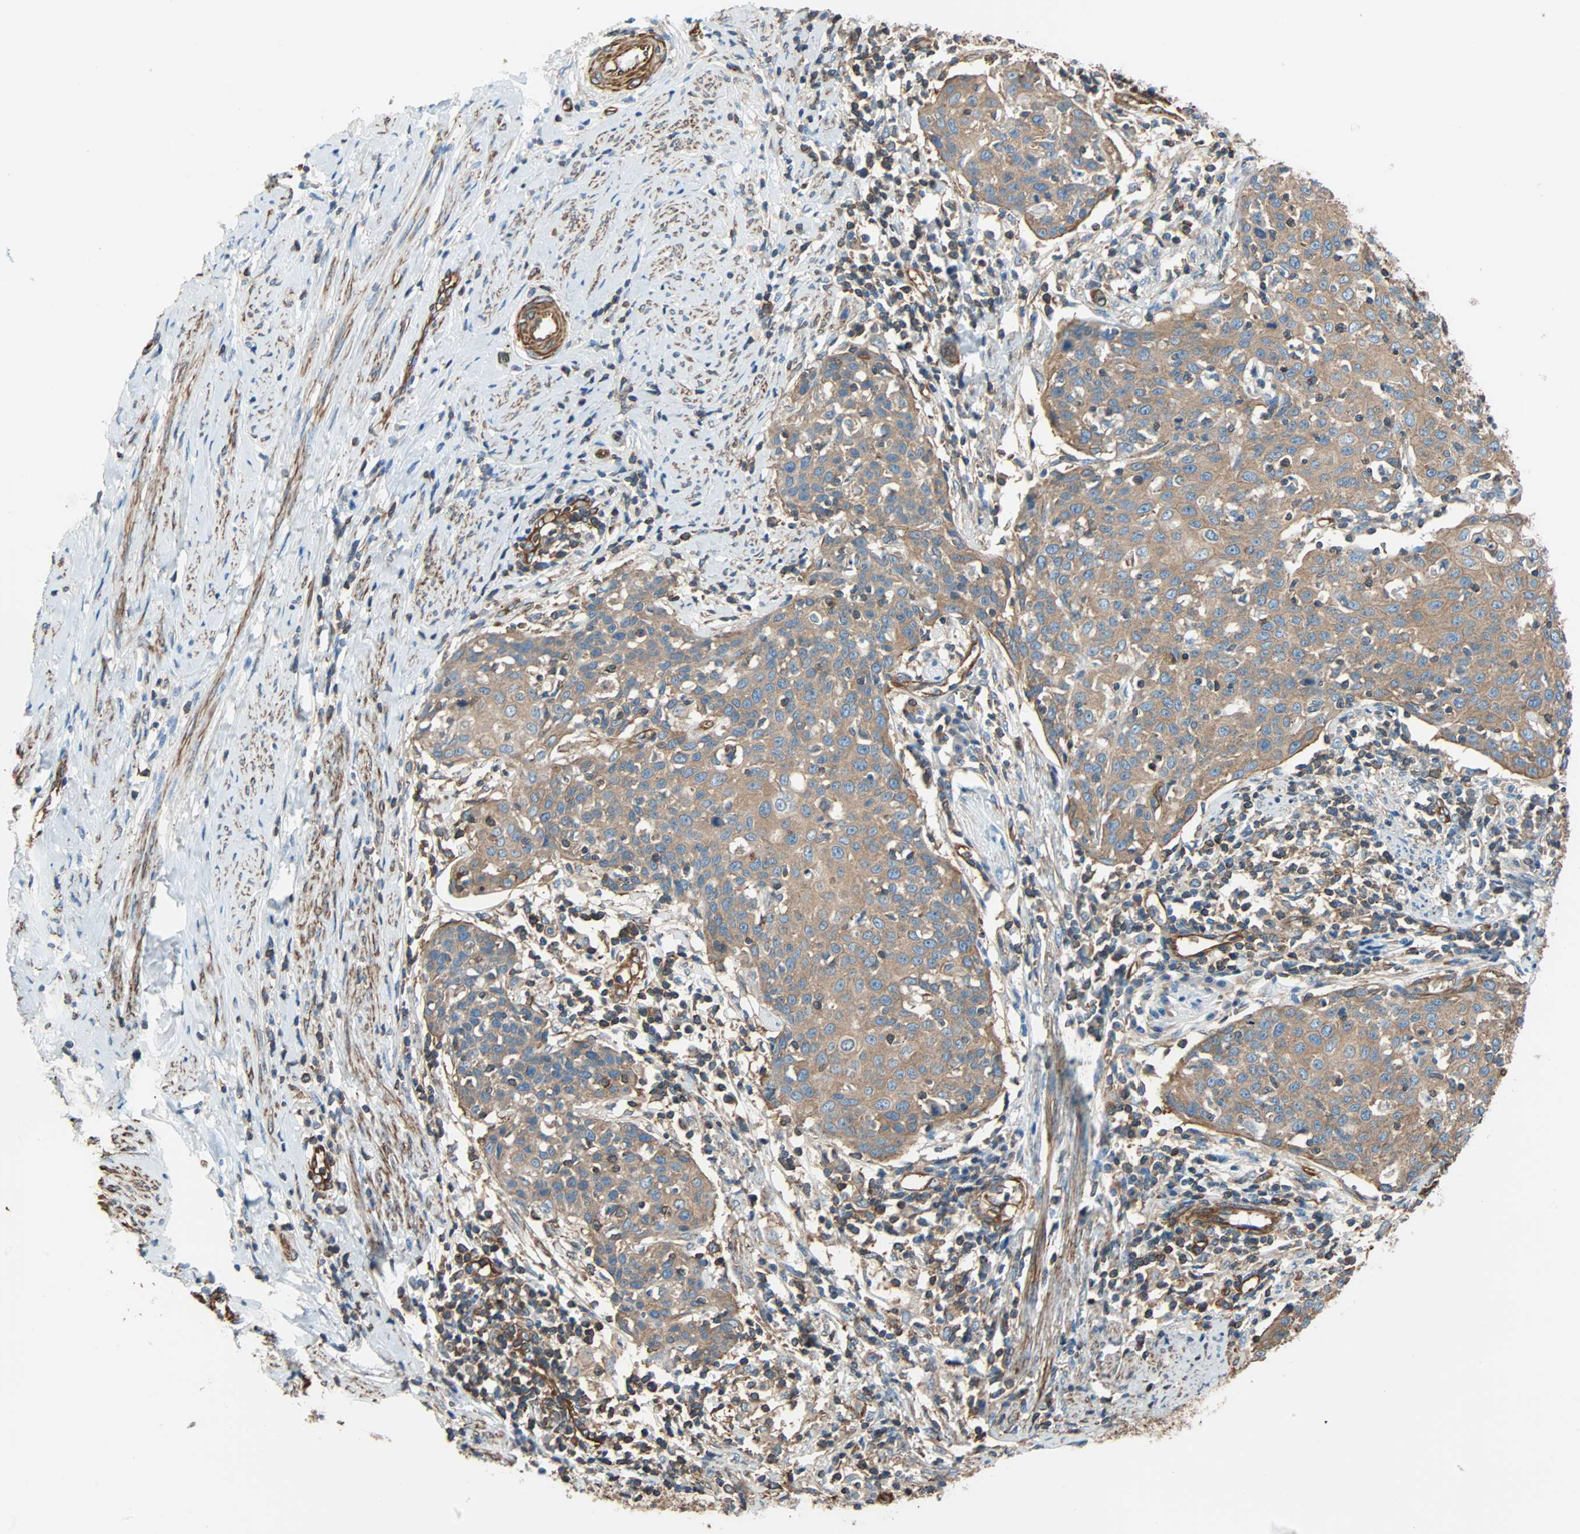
{"staining": {"intensity": "moderate", "quantity": ">75%", "location": "cytoplasmic/membranous"}, "tissue": "cervical cancer", "cell_type": "Tumor cells", "image_type": "cancer", "snomed": [{"axis": "morphology", "description": "Squamous cell carcinoma, NOS"}, {"axis": "topography", "description": "Cervix"}], "caption": "Protein expression analysis of human squamous cell carcinoma (cervical) reveals moderate cytoplasmic/membranous staining in approximately >75% of tumor cells.", "gene": "GALNT10", "patient": {"sex": "female", "age": 38}}